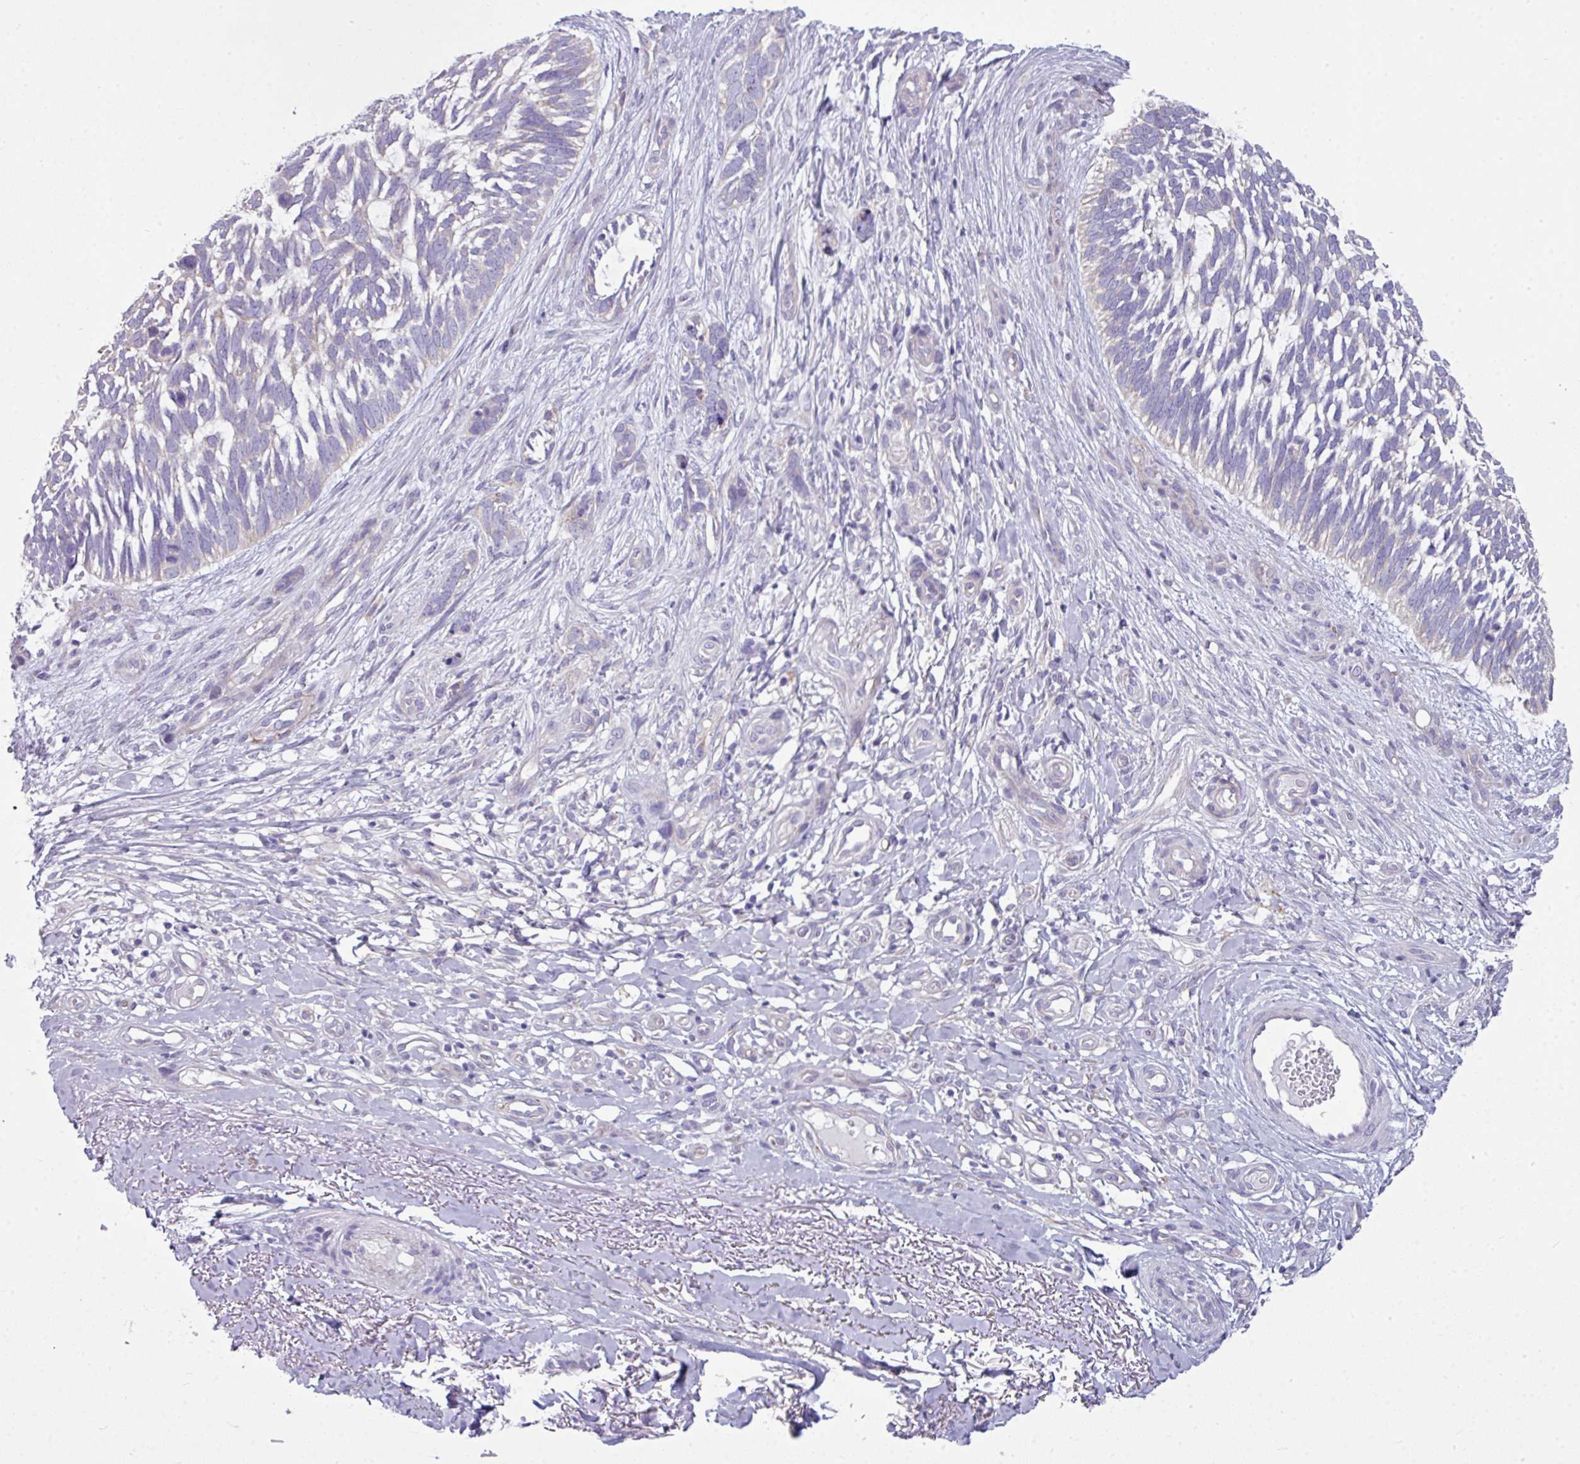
{"staining": {"intensity": "negative", "quantity": "none", "location": "none"}, "tissue": "skin cancer", "cell_type": "Tumor cells", "image_type": "cancer", "snomed": [{"axis": "morphology", "description": "Basal cell carcinoma"}, {"axis": "topography", "description": "Skin"}], "caption": "Protein analysis of skin cancer reveals no significant staining in tumor cells. (DAB IHC, high magnification).", "gene": "ABCC5", "patient": {"sex": "male", "age": 88}}